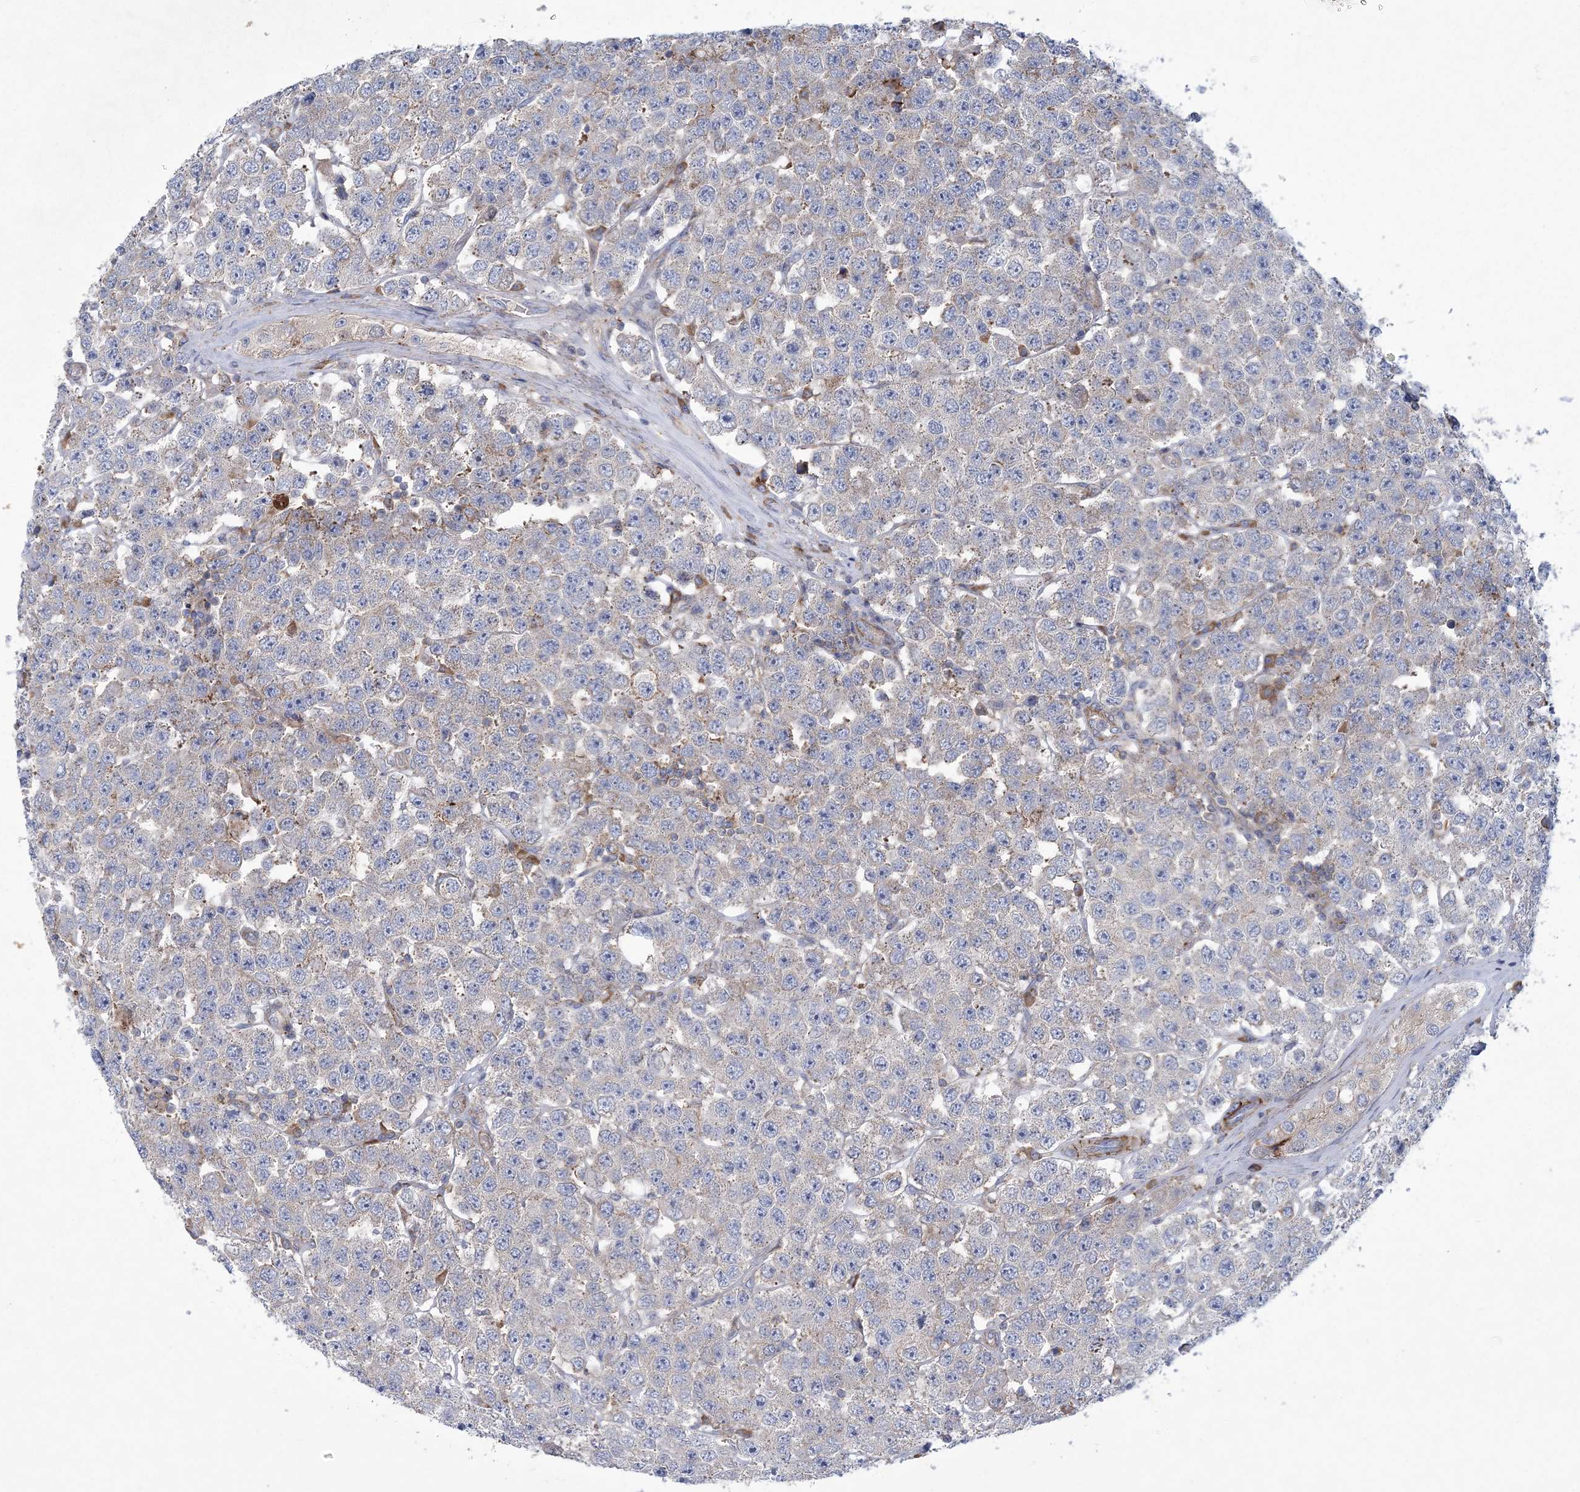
{"staining": {"intensity": "weak", "quantity": "<25%", "location": "cytoplasmic/membranous"}, "tissue": "testis cancer", "cell_type": "Tumor cells", "image_type": "cancer", "snomed": [{"axis": "morphology", "description": "Seminoma, NOS"}, {"axis": "topography", "description": "Testis"}], "caption": "An immunohistochemistry (IHC) image of testis cancer (seminoma) is shown. There is no staining in tumor cells of testis cancer (seminoma).", "gene": "ARSJ", "patient": {"sex": "male", "age": 28}}